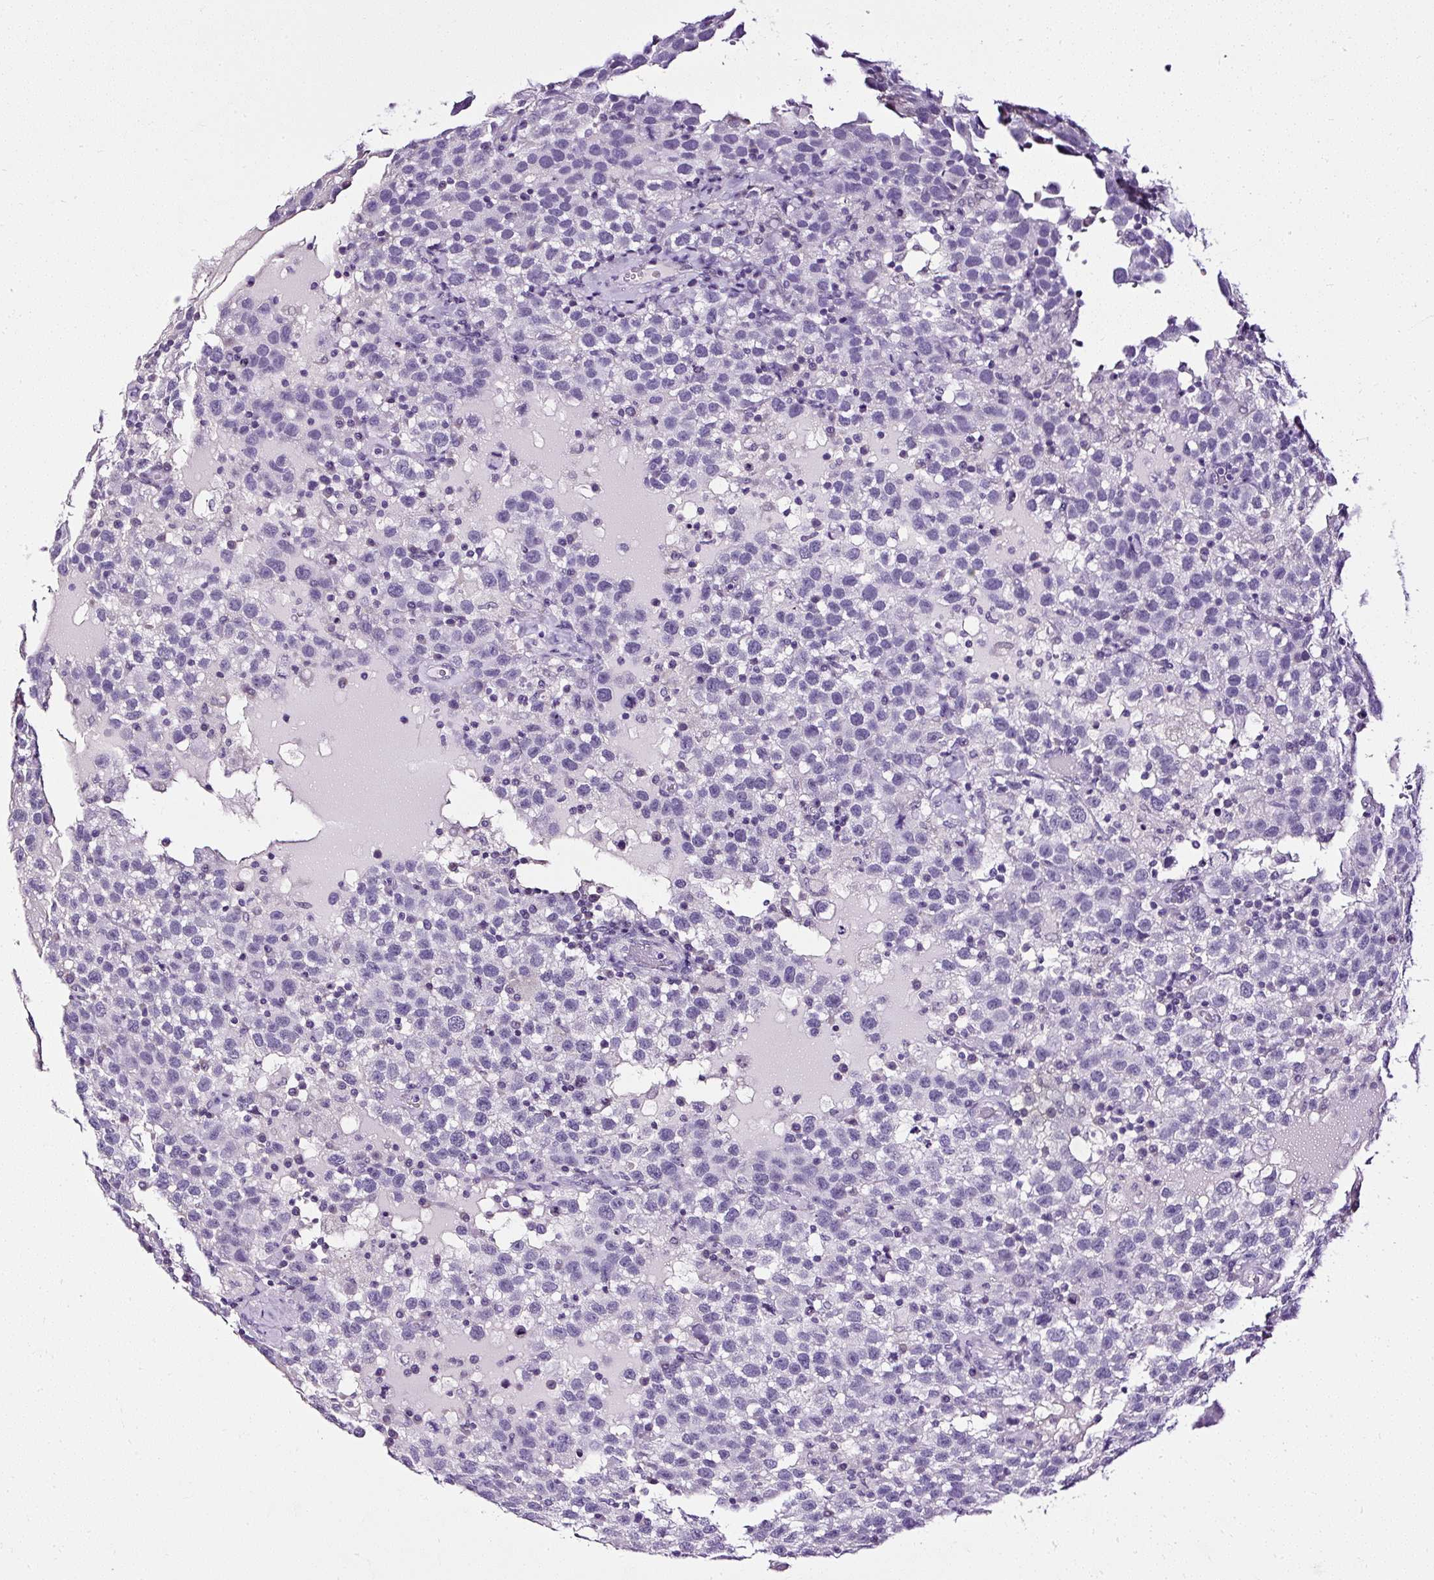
{"staining": {"intensity": "negative", "quantity": "none", "location": "none"}, "tissue": "testis cancer", "cell_type": "Tumor cells", "image_type": "cancer", "snomed": [{"axis": "morphology", "description": "Seminoma, NOS"}, {"axis": "topography", "description": "Testis"}], "caption": "Human testis seminoma stained for a protein using IHC exhibits no positivity in tumor cells.", "gene": "ATP2A1", "patient": {"sex": "male", "age": 41}}